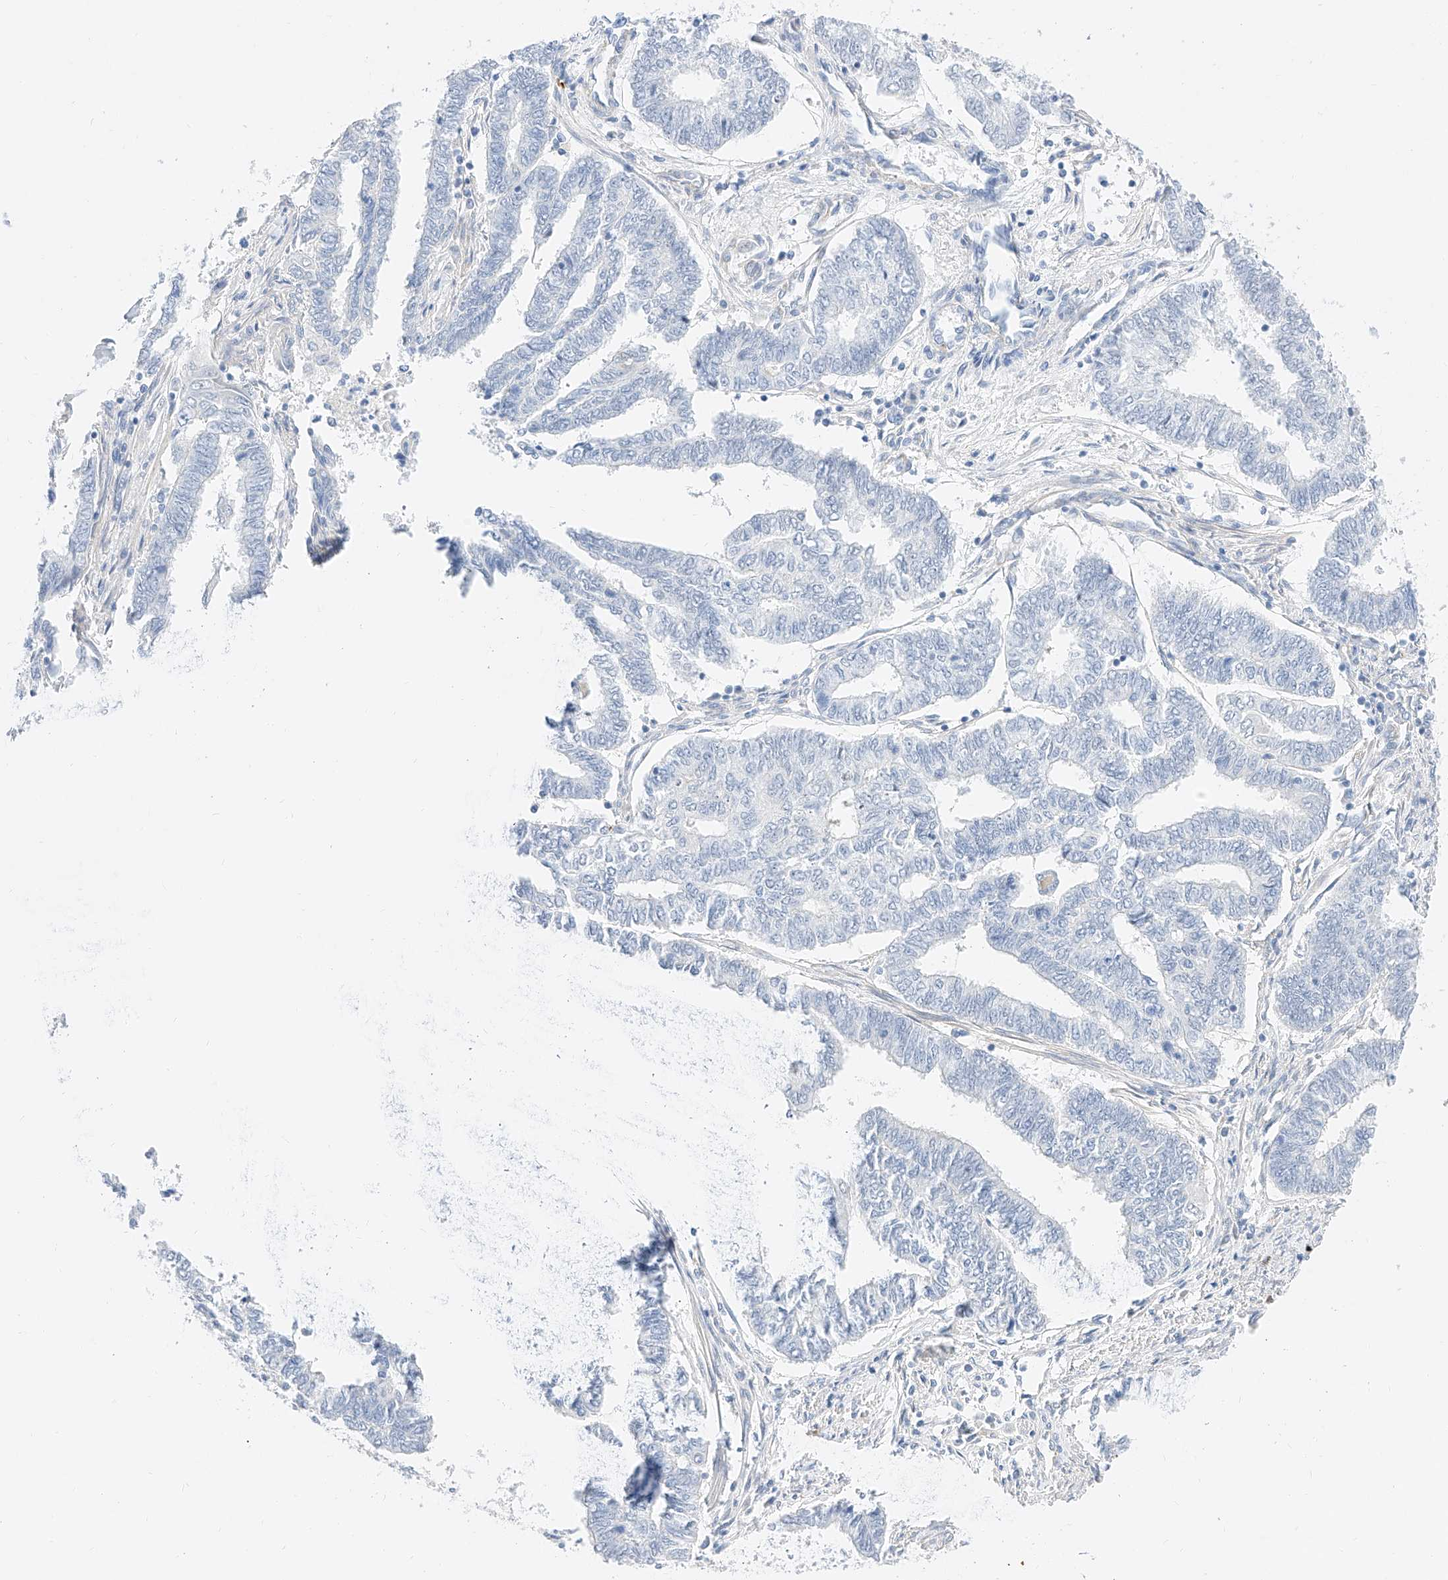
{"staining": {"intensity": "negative", "quantity": "none", "location": "none"}, "tissue": "endometrial cancer", "cell_type": "Tumor cells", "image_type": "cancer", "snomed": [{"axis": "morphology", "description": "Adenocarcinoma, NOS"}, {"axis": "topography", "description": "Uterus"}, {"axis": "topography", "description": "Endometrium"}], "caption": "This is a image of immunohistochemistry (IHC) staining of endometrial adenocarcinoma, which shows no positivity in tumor cells.", "gene": "CDCP2", "patient": {"sex": "female", "age": 70}}